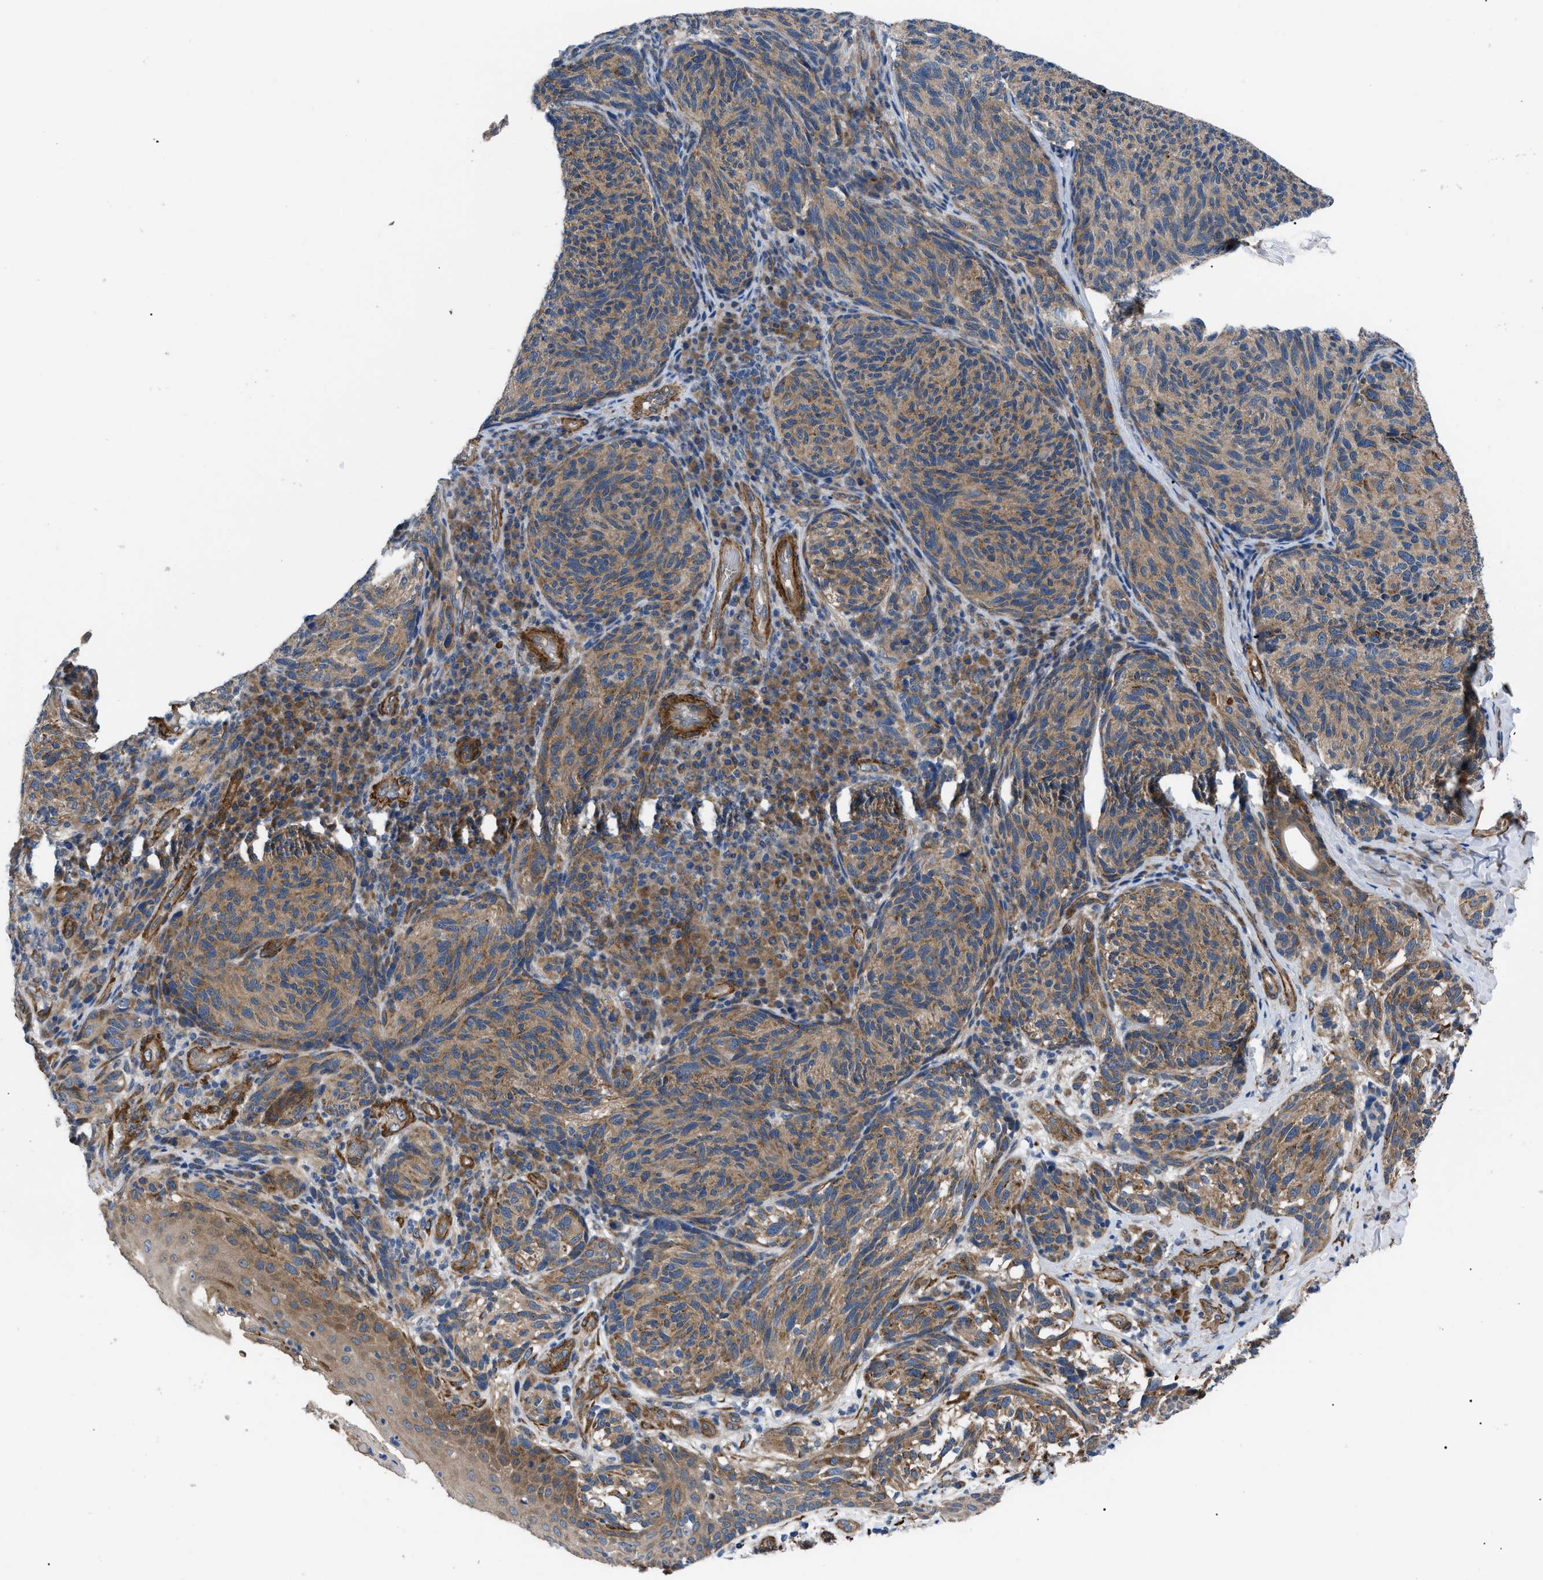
{"staining": {"intensity": "moderate", "quantity": ">75%", "location": "cytoplasmic/membranous"}, "tissue": "melanoma", "cell_type": "Tumor cells", "image_type": "cancer", "snomed": [{"axis": "morphology", "description": "Malignant melanoma, NOS"}, {"axis": "topography", "description": "Skin"}], "caption": "Tumor cells exhibit moderate cytoplasmic/membranous expression in approximately >75% of cells in malignant melanoma.", "gene": "MYO10", "patient": {"sex": "female", "age": 73}}